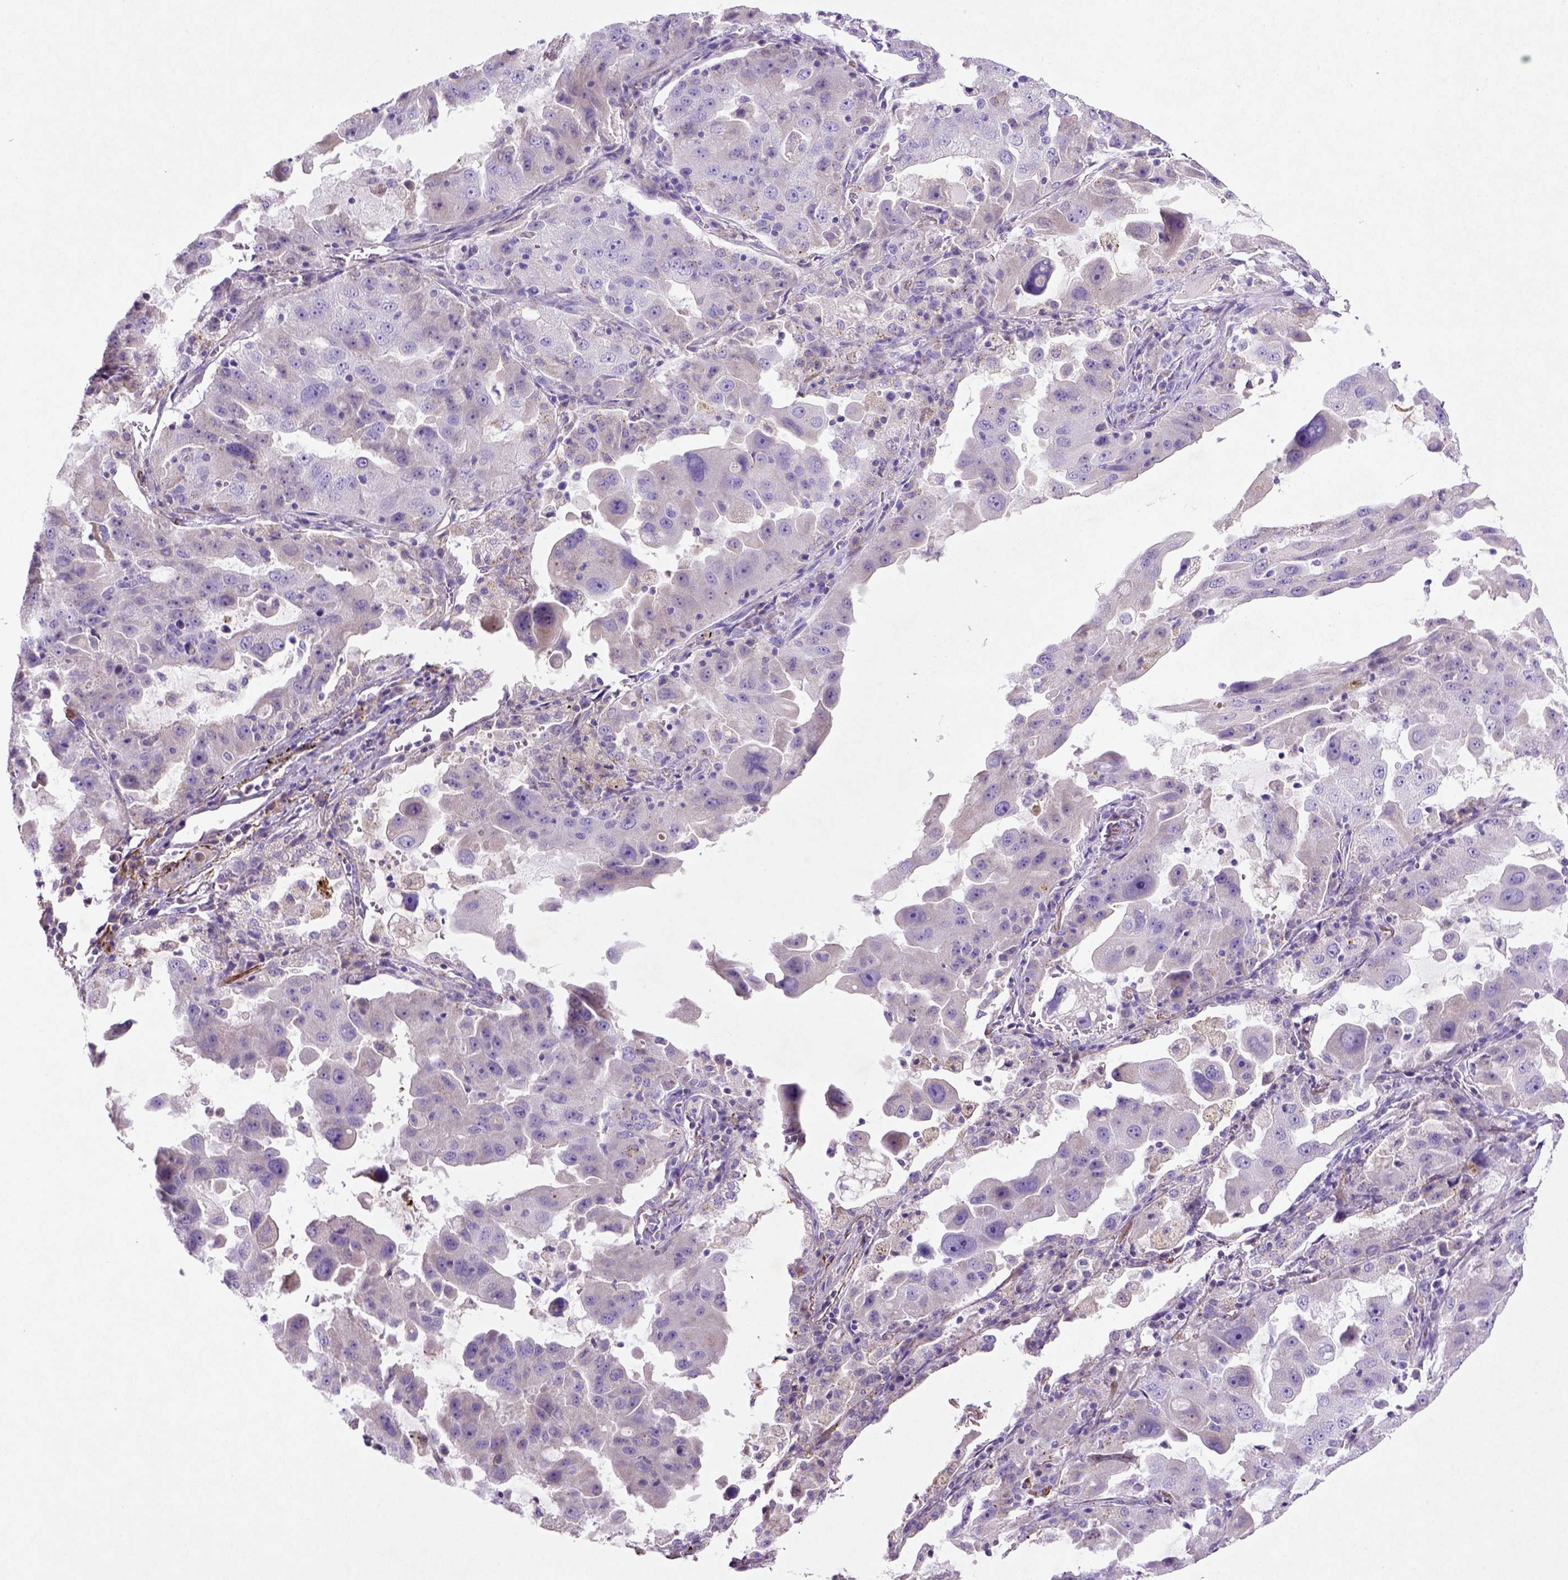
{"staining": {"intensity": "negative", "quantity": "none", "location": "none"}, "tissue": "lung cancer", "cell_type": "Tumor cells", "image_type": "cancer", "snomed": [{"axis": "morphology", "description": "Adenocarcinoma, NOS"}, {"axis": "topography", "description": "Lung"}], "caption": "This photomicrograph is of lung adenocarcinoma stained with immunohistochemistry (IHC) to label a protein in brown with the nuclei are counter-stained blue. There is no expression in tumor cells.", "gene": "NUDT2", "patient": {"sex": "female", "age": 61}}